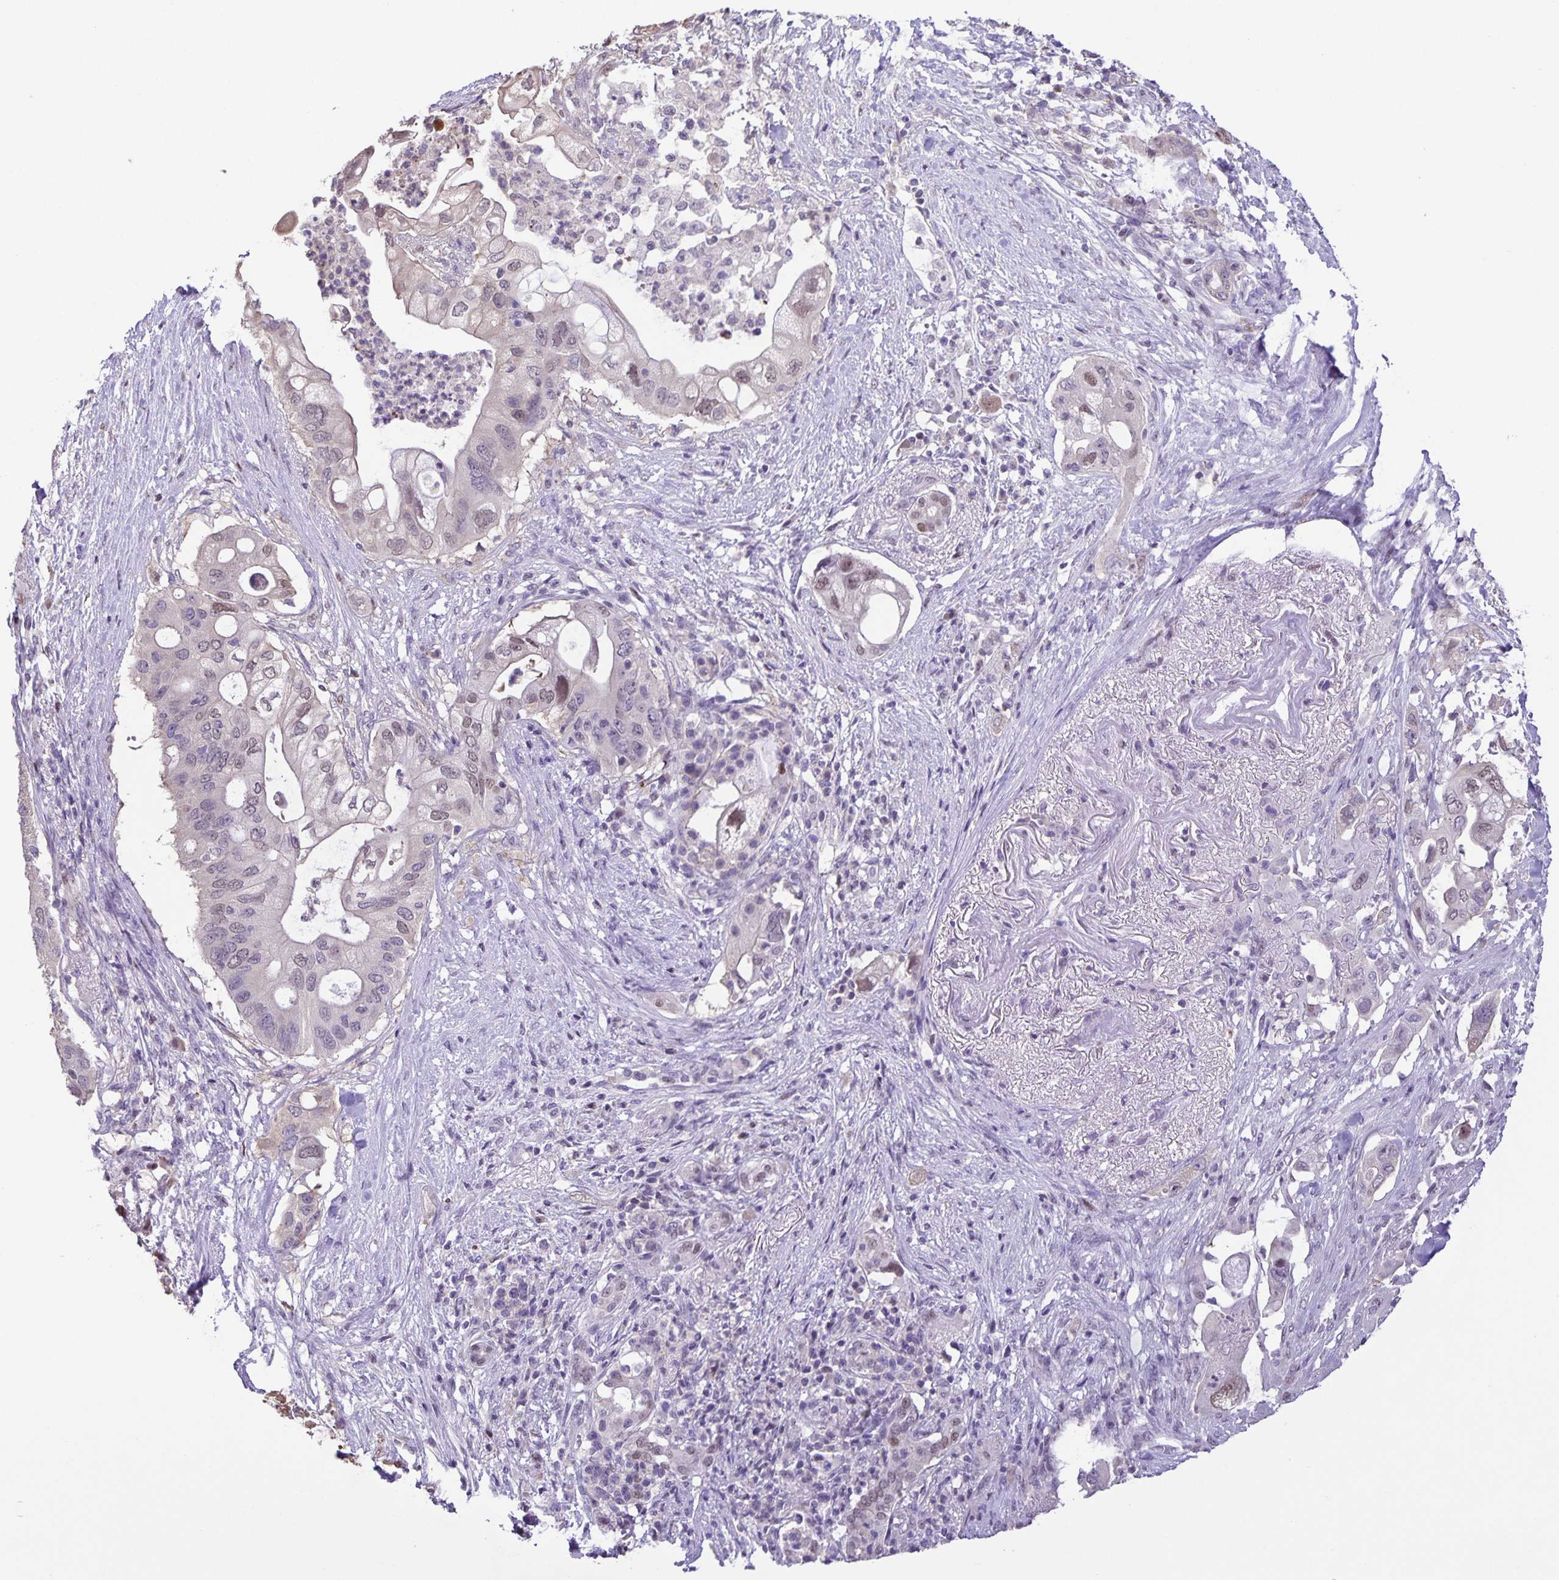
{"staining": {"intensity": "weak", "quantity": "25%-75%", "location": "nuclear"}, "tissue": "pancreatic cancer", "cell_type": "Tumor cells", "image_type": "cancer", "snomed": [{"axis": "morphology", "description": "Adenocarcinoma, NOS"}, {"axis": "topography", "description": "Pancreas"}], "caption": "Immunohistochemistry of human adenocarcinoma (pancreatic) shows low levels of weak nuclear staining in approximately 25%-75% of tumor cells.", "gene": "ONECUT2", "patient": {"sex": "female", "age": 72}}